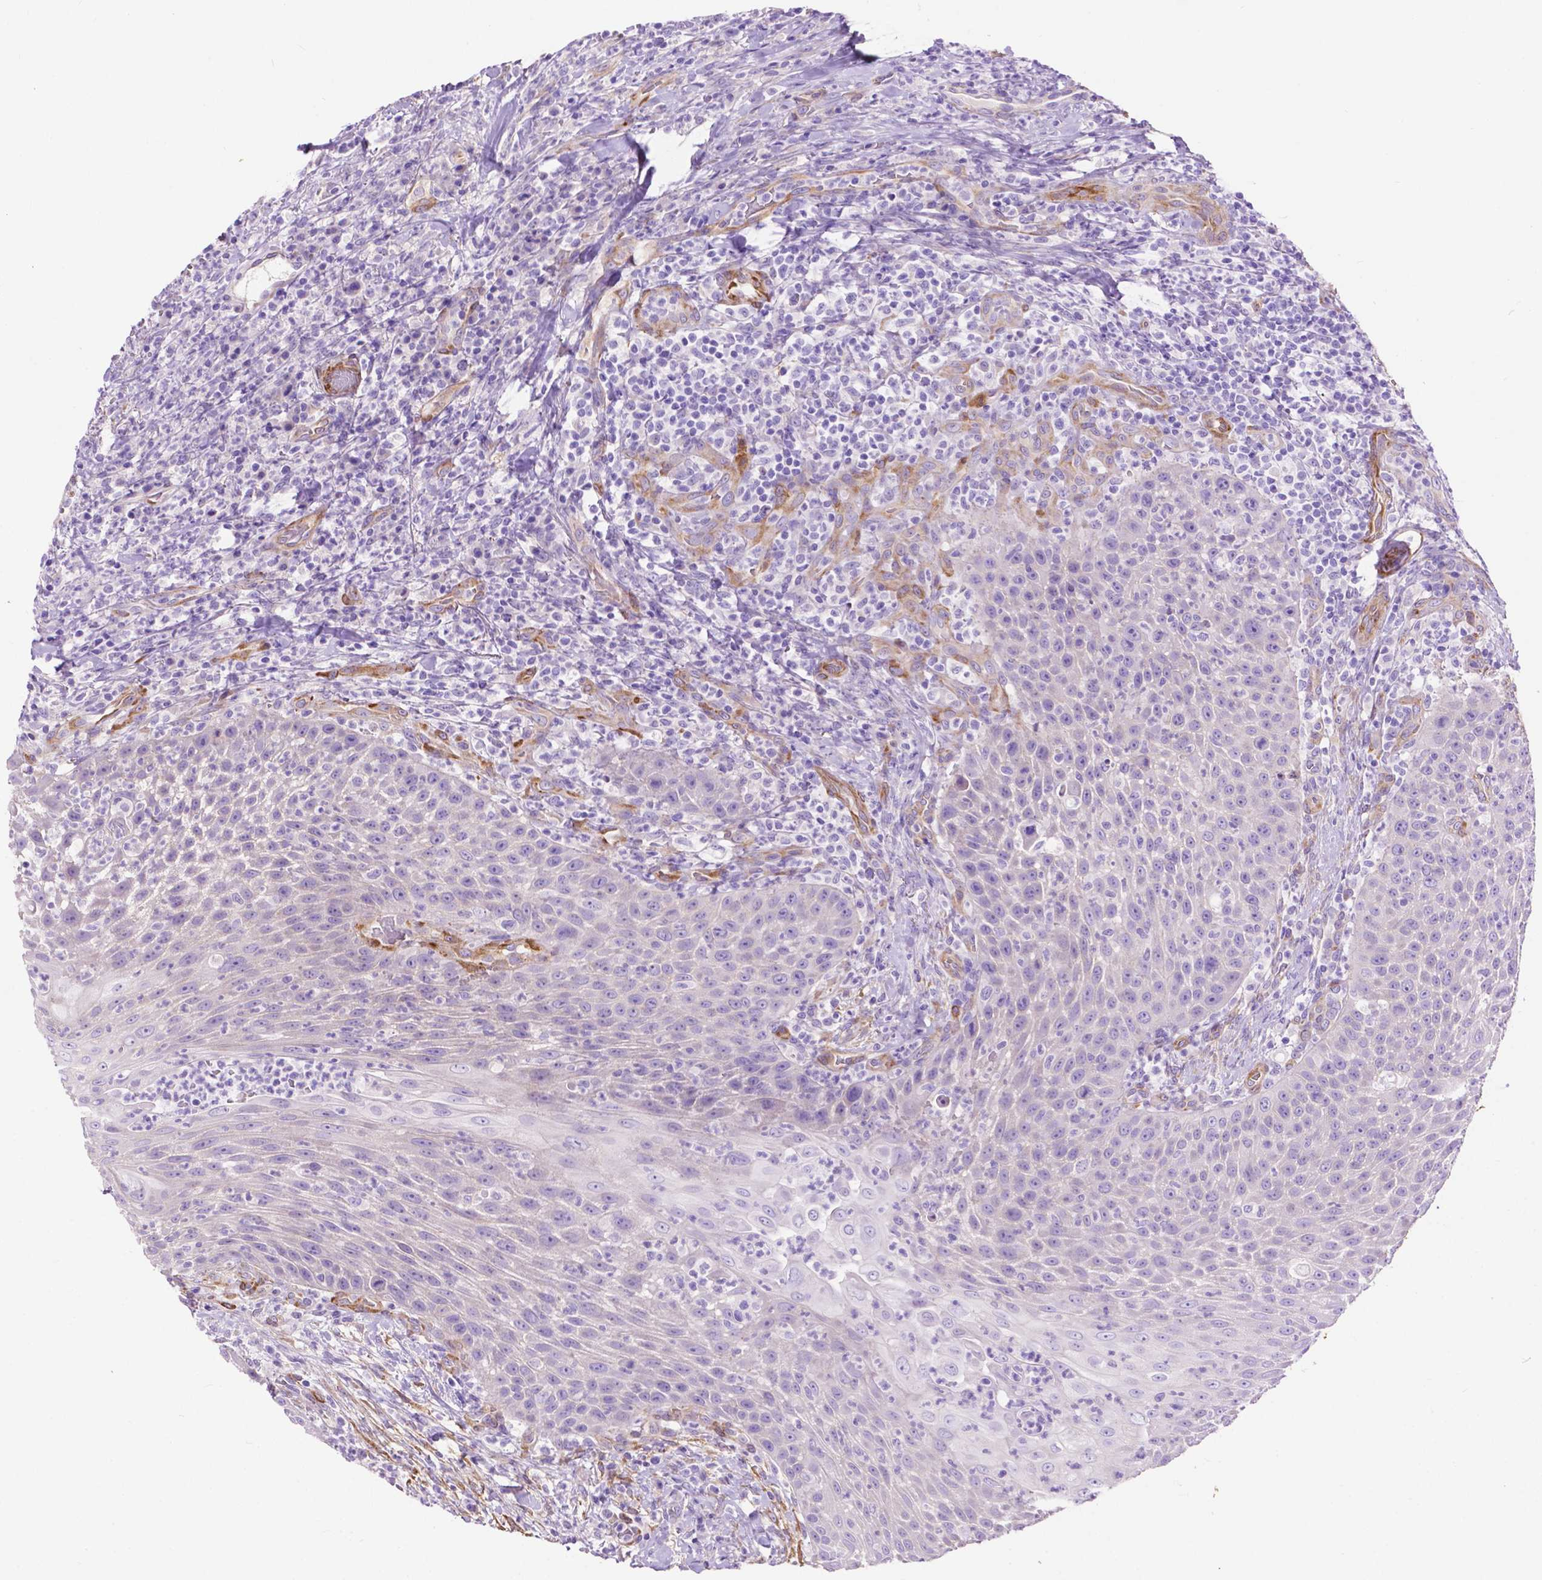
{"staining": {"intensity": "negative", "quantity": "none", "location": "none"}, "tissue": "head and neck cancer", "cell_type": "Tumor cells", "image_type": "cancer", "snomed": [{"axis": "morphology", "description": "Squamous cell carcinoma, NOS"}, {"axis": "topography", "description": "Head-Neck"}], "caption": "Protein analysis of head and neck squamous cell carcinoma reveals no significant expression in tumor cells.", "gene": "PCDHA12", "patient": {"sex": "male", "age": 69}}